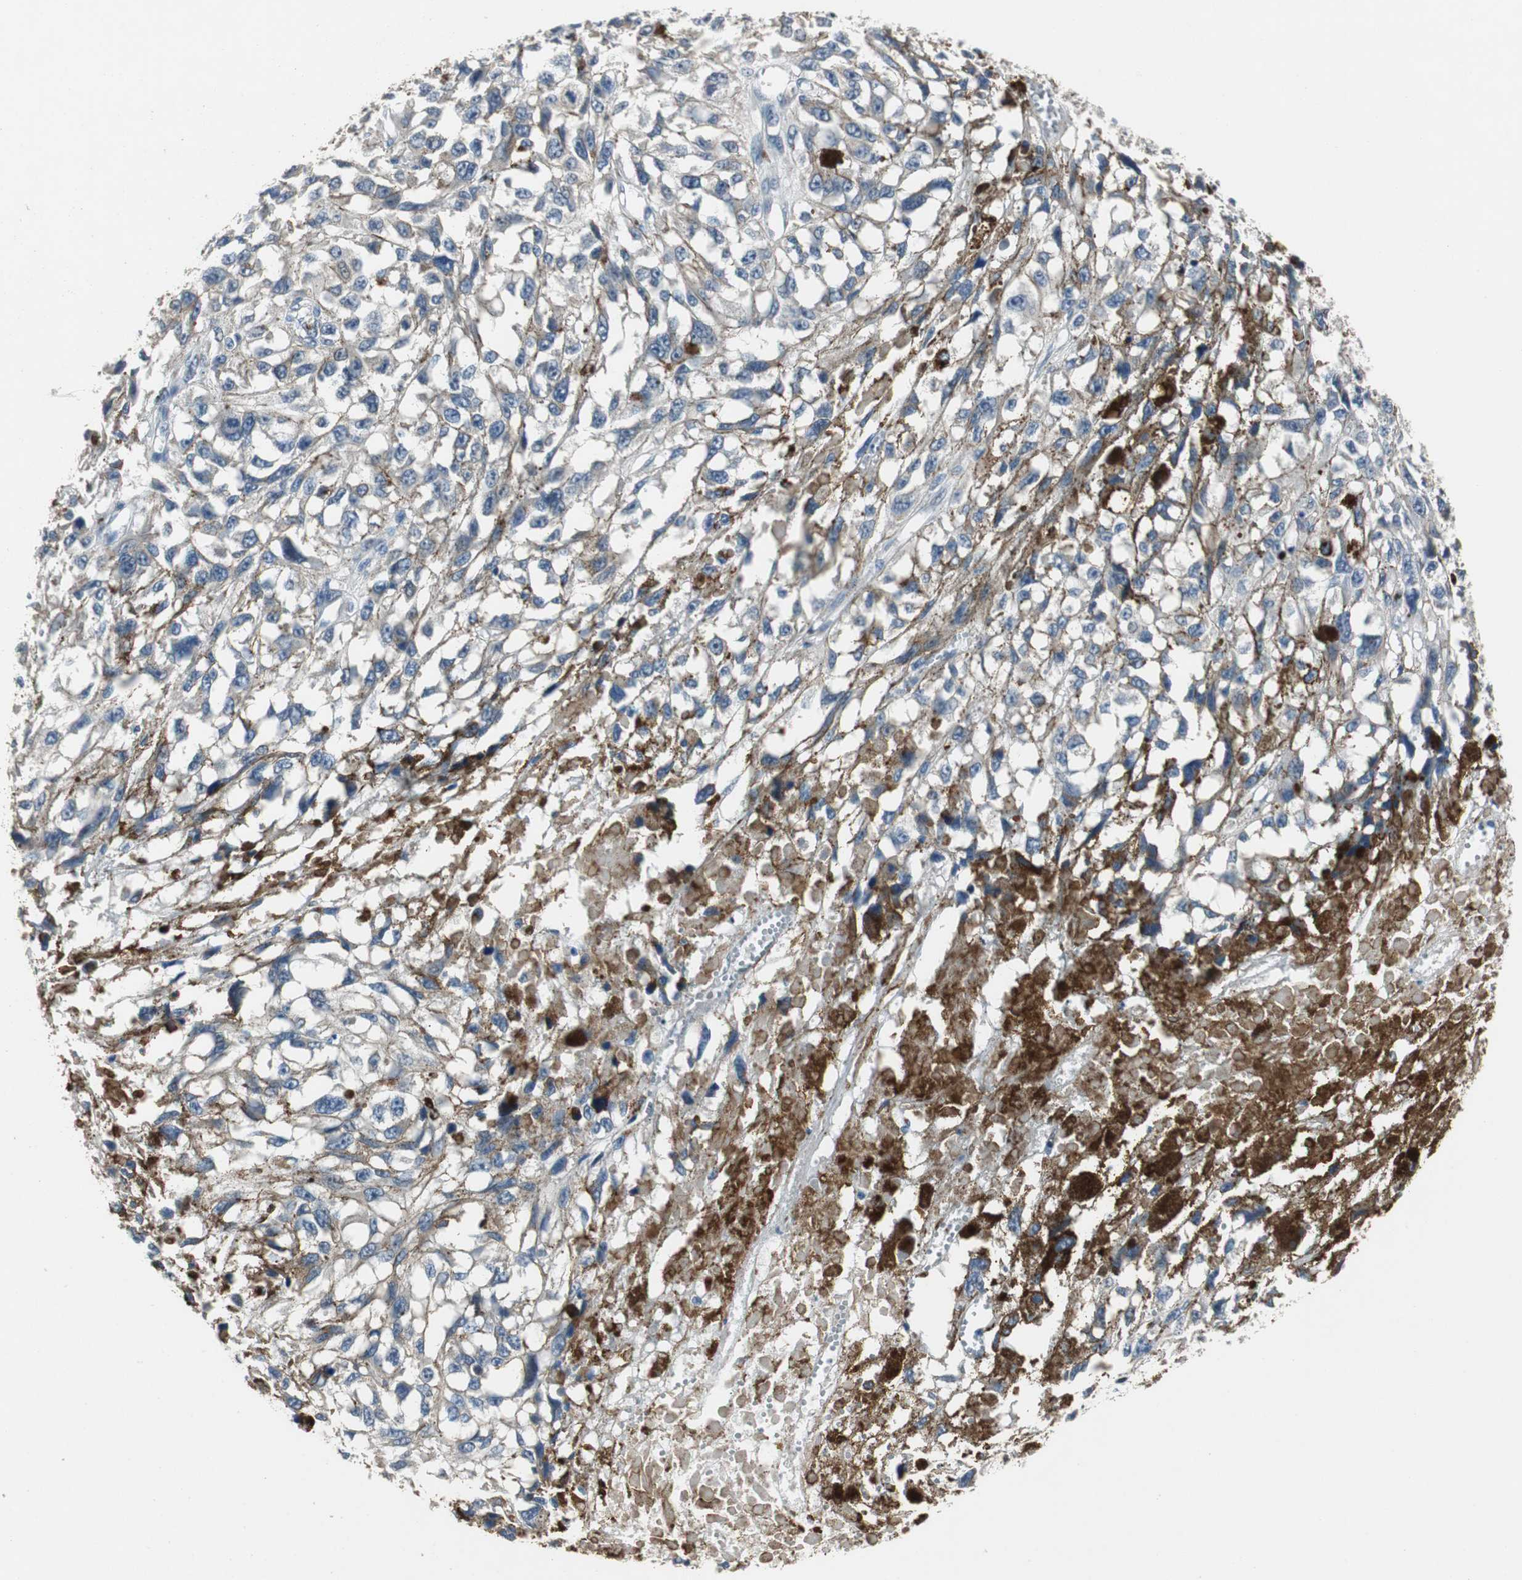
{"staining": {"intensity": "negative", "quantity": "none", "location": "none"}, "tissue": "melanoma", "cell_type": "Tumor cells", "image_type": "cancer", "snomed": [{"axis": "morphology", "description": "Malignant melanoma, Metastatic site"}, {"axis": "topography", "description": "Lymph node"}], "caption": "There is no significant positivity in tumor cells of malignant melanoma (metastatic site).", "gene": "PCYT1B", "patient": {"sex": "male", "age": 59}}